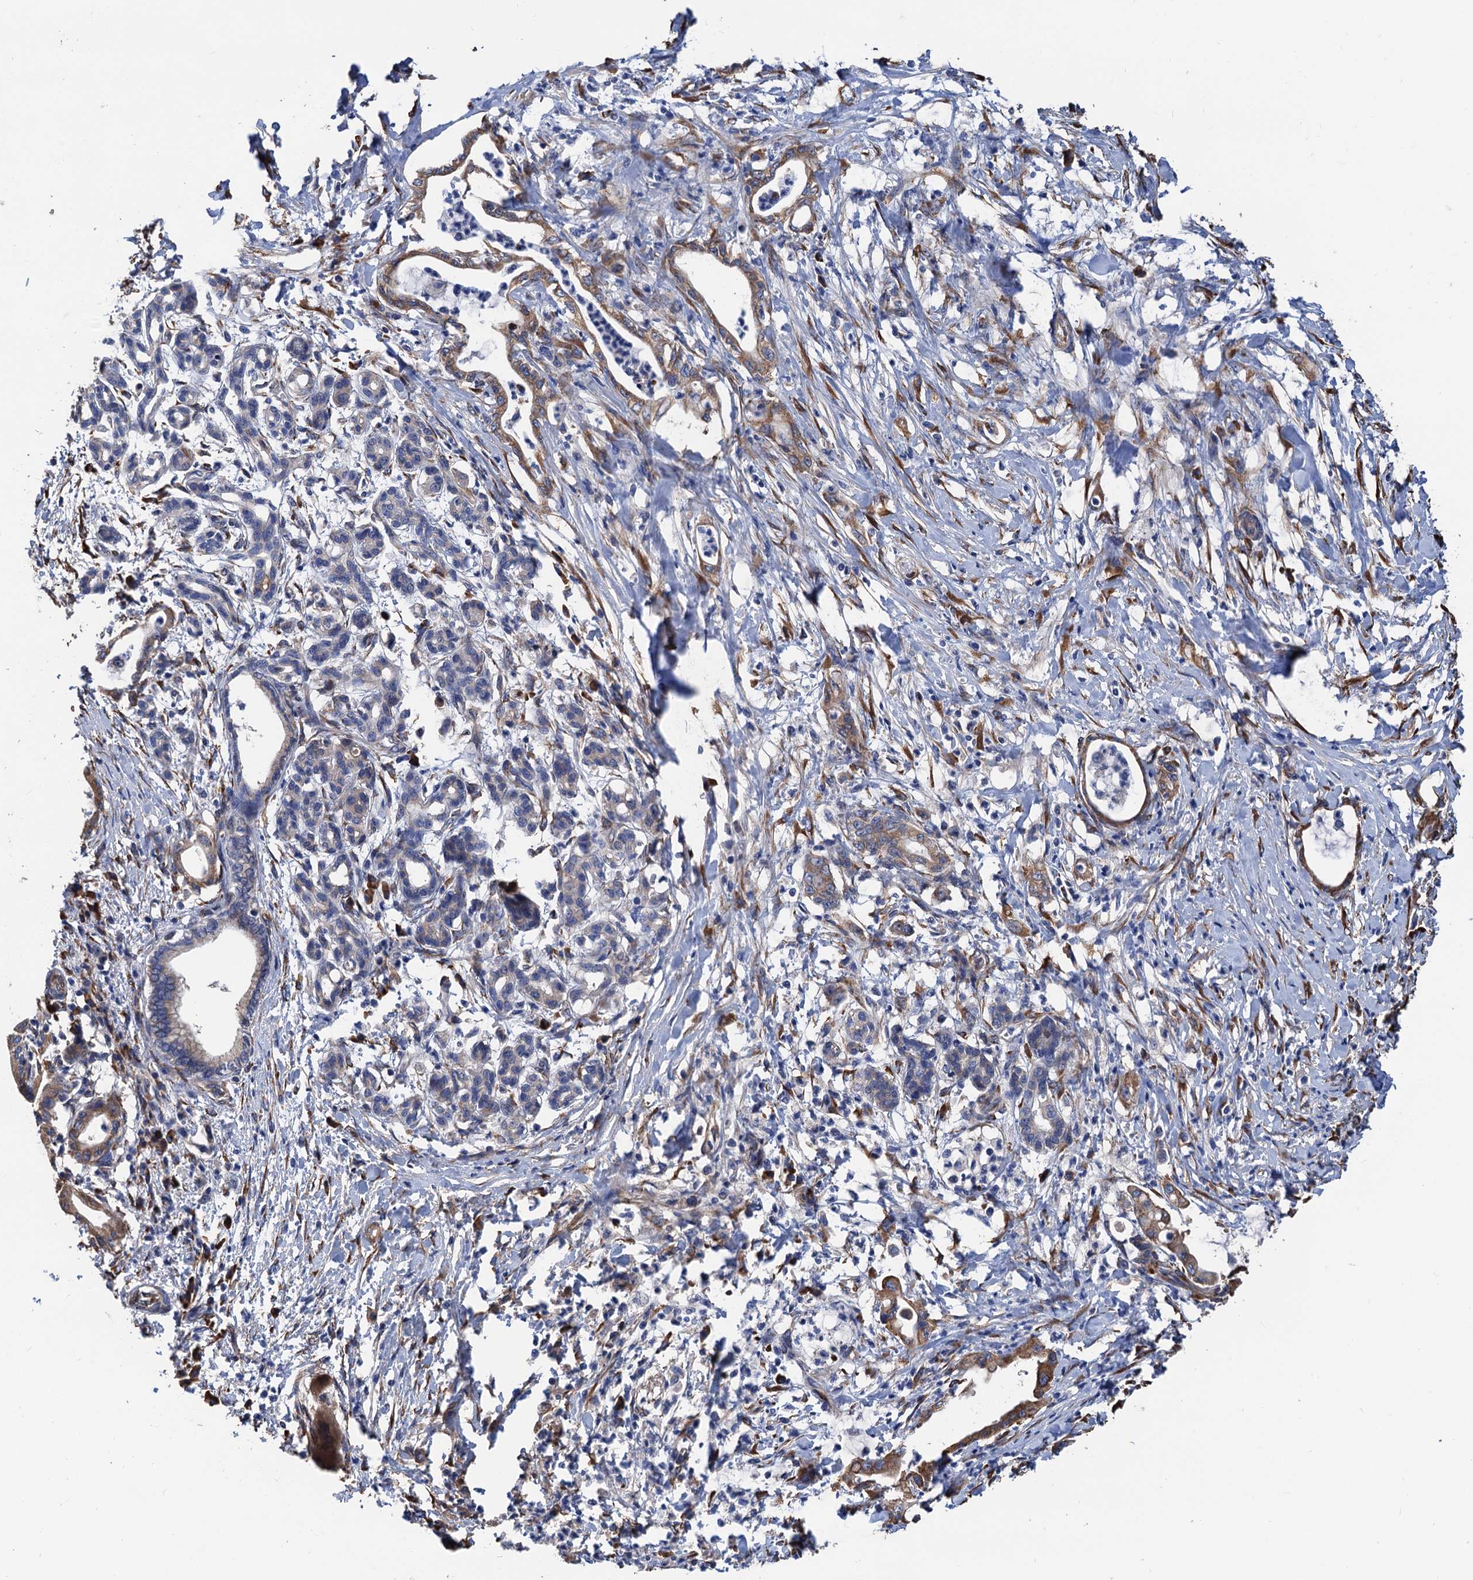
{"staining": {"intensity": "moderate", "quantity": "25%-75%", "location": "cytoplasmic/membranous"}, "tissue": "pancreatic cancer", "cell_type": "Tumor cells", "image_type": "cancer", "snomed": [{"axis": "morphology", "description": "Adenocarcinoma, NOS"}, {"axis": "topography", "description": "Pancreas"}], "caption": "Protein staining of pancreatic cancer (adenocarcinoma) tissue demonstrates moderate cytoplasmic/membranous staining in about 25%-75% of tumor cells.", "gene": "CNNM1", "patient": {"sex": "female", "age": 55}}